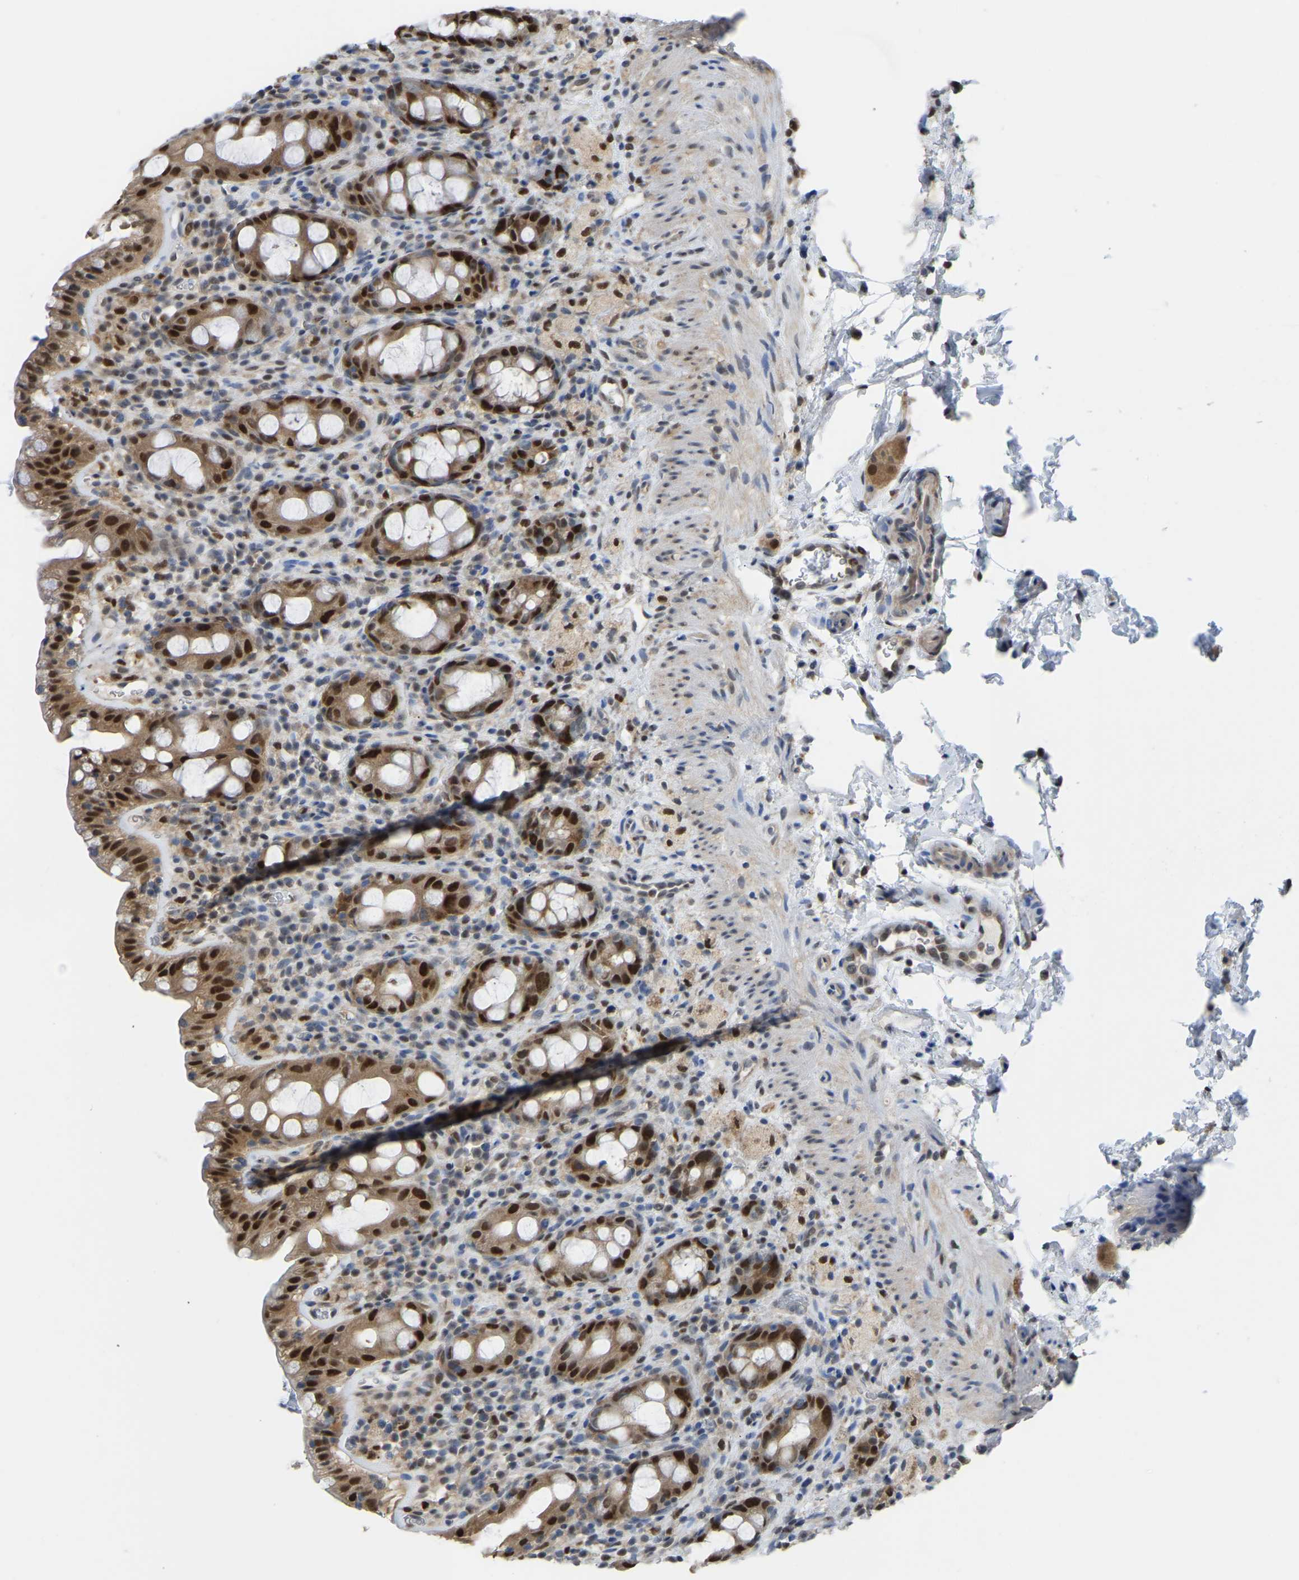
{"staining": {"intensity": "strong", "quantity": ">75%", "location": "cytoplasmic/membranous,nuclear"}, "tissue": "rectum", "cell_type": "Glandular cells", "image_type": "normal", "snomed": [{"axis": "morphology", "description": "Normal tissue, NOS"}, {"axis": "topography", "description": "Rectum"}], "caption": "Immunohistochemistry (IHC) histopathology image of benign human rectum stained for a protein (brown), which displays high levels of strong cytoplasmic/membranous,nuclear expression in about >75% of glandular cells.", "gene": "KLRG2", "patient": {"sex": "male", "age": 44}}